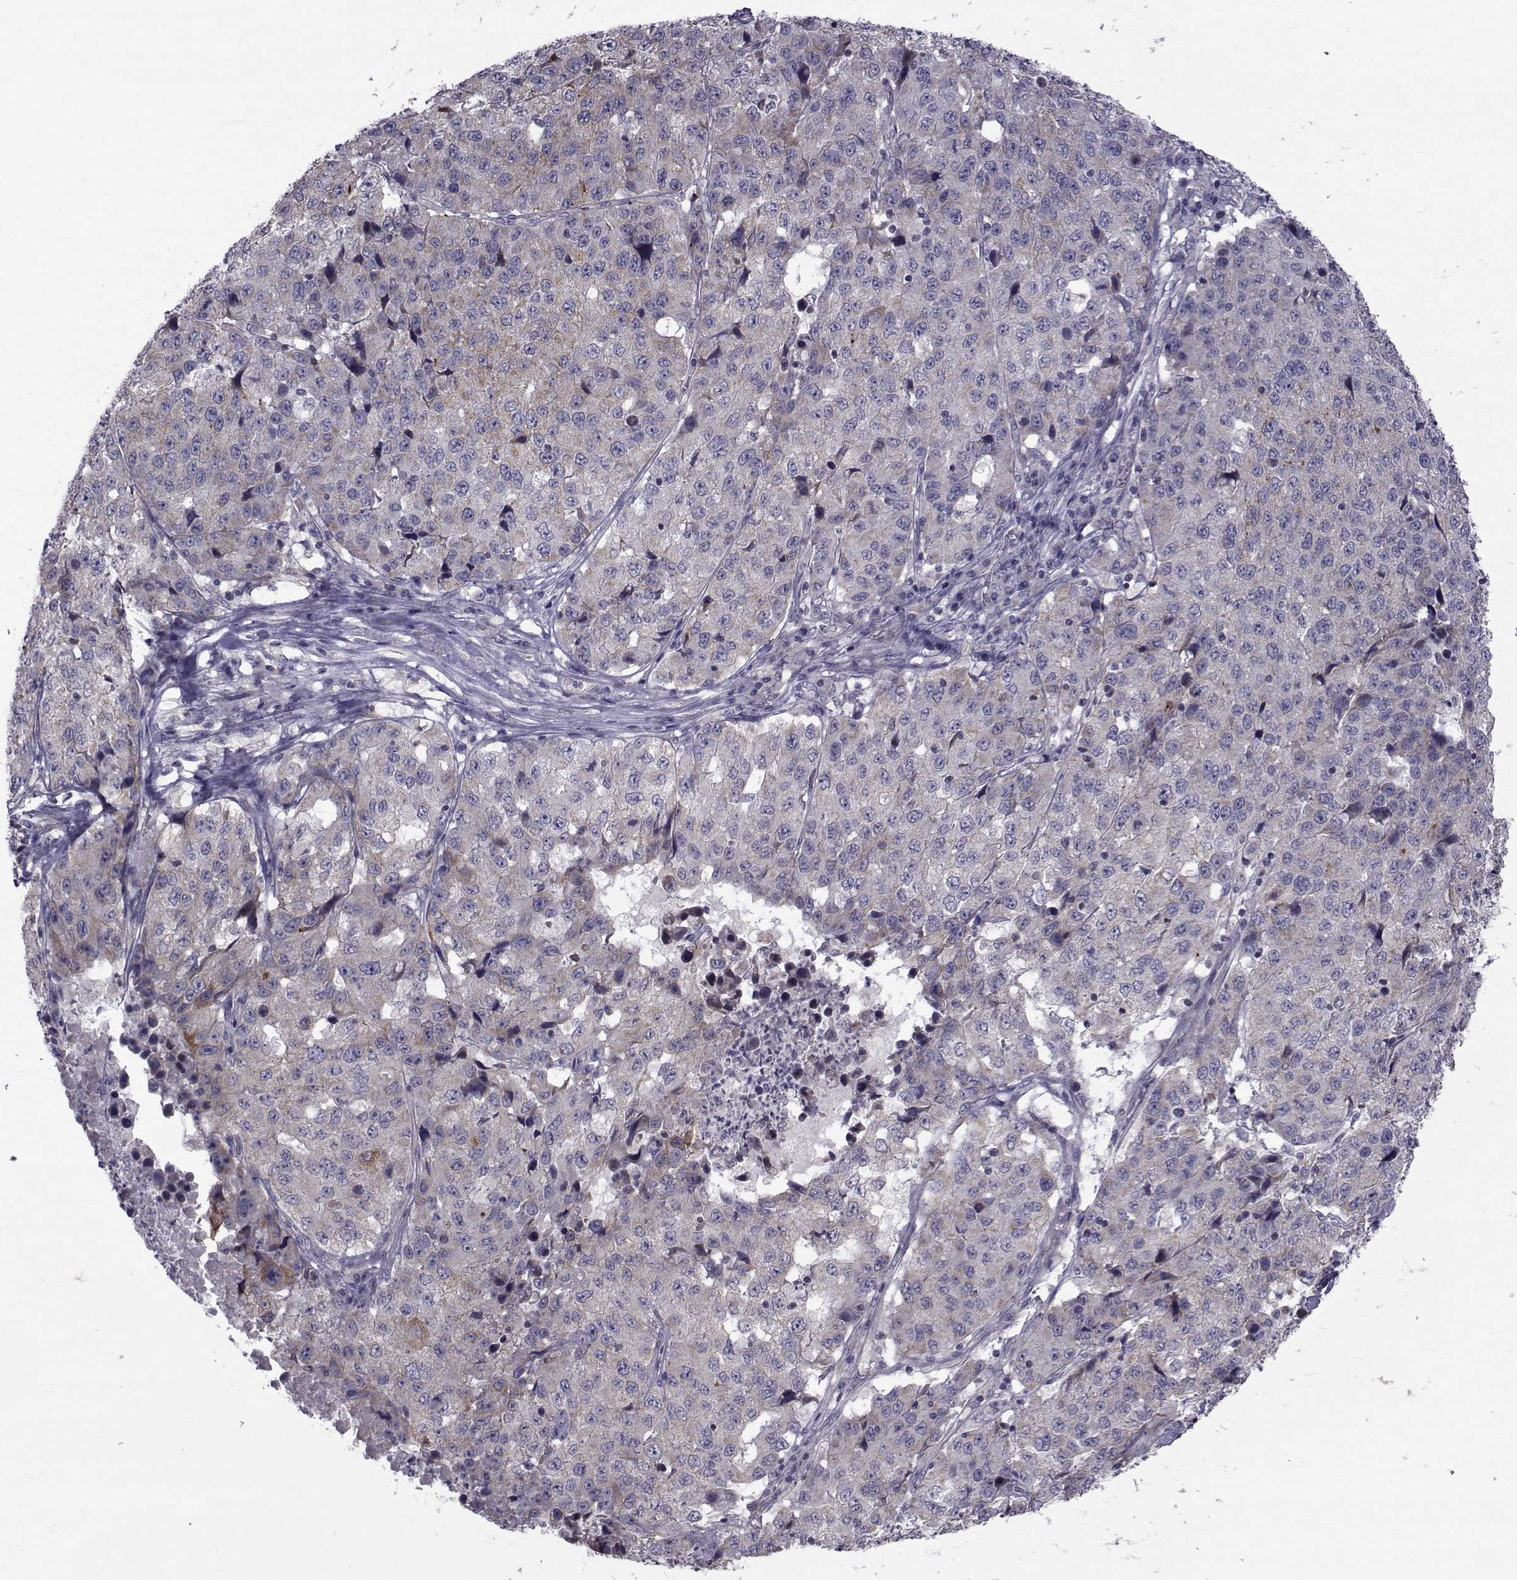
{"staining": {"intensity": "weak", "quantity": "<25%", "location": "cytoplasmic/membranous"}, "tissue": "stomach cancer", "cell_type": "Tumor cells", "image_type": "cancer", "snomed": [{"axis": "morphology", "description": "Adenocarcinoma, NOS"}, {"axis": "topography", "description": "Stomach"}], "caption": "Tumor cells show no significant protein expression in stomach cancer.", "gene": "CFAP74", "patient": {"sex": "male", "age": 71}}